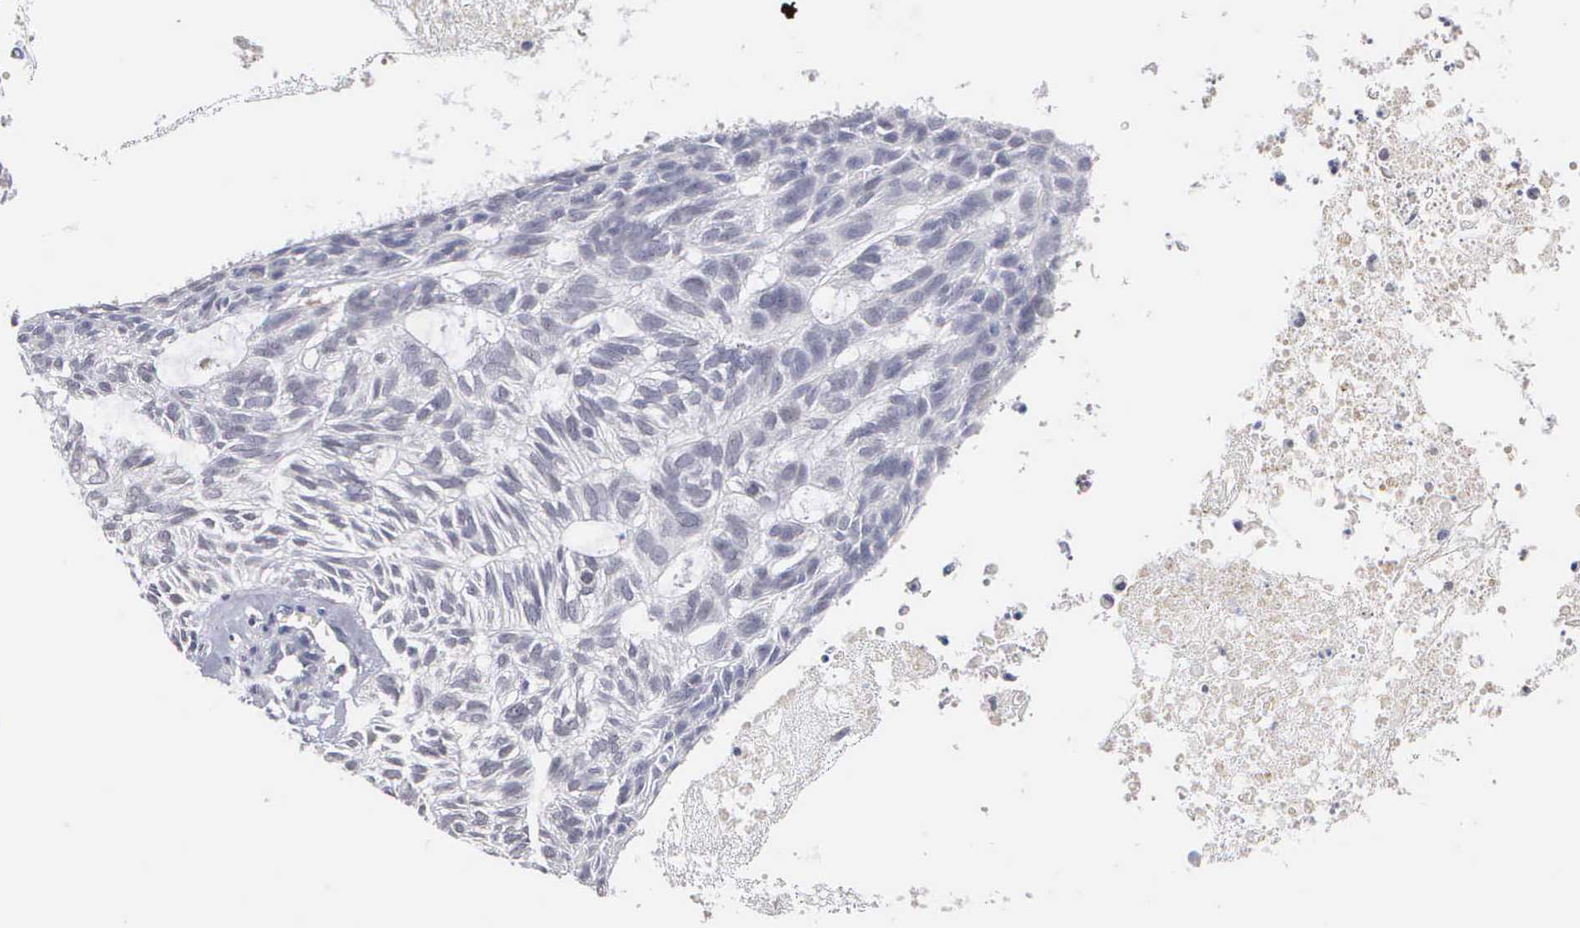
{"staining": {"intensity": "negative", "quantity": "none", "location": "none"}, "tissue": "skin cancer", "cell_type": "Tumor cells", "image_type": "cancer", "snomed": [{"axis": "morphology", "description": "Basal cell carcinoma"}, {"axis": "topography", "description": "Skin"}], "caption": "An image of skin basal cell carcinoma stained for a protein shows no brown staining in tumor cells. (Brightfield microscopy of DAB (3,3'-diaminobenzidine) immunohistochemistry at high magnification).", "gene": "KDM6A", "patient": {"sex": "male", "age": 75}}